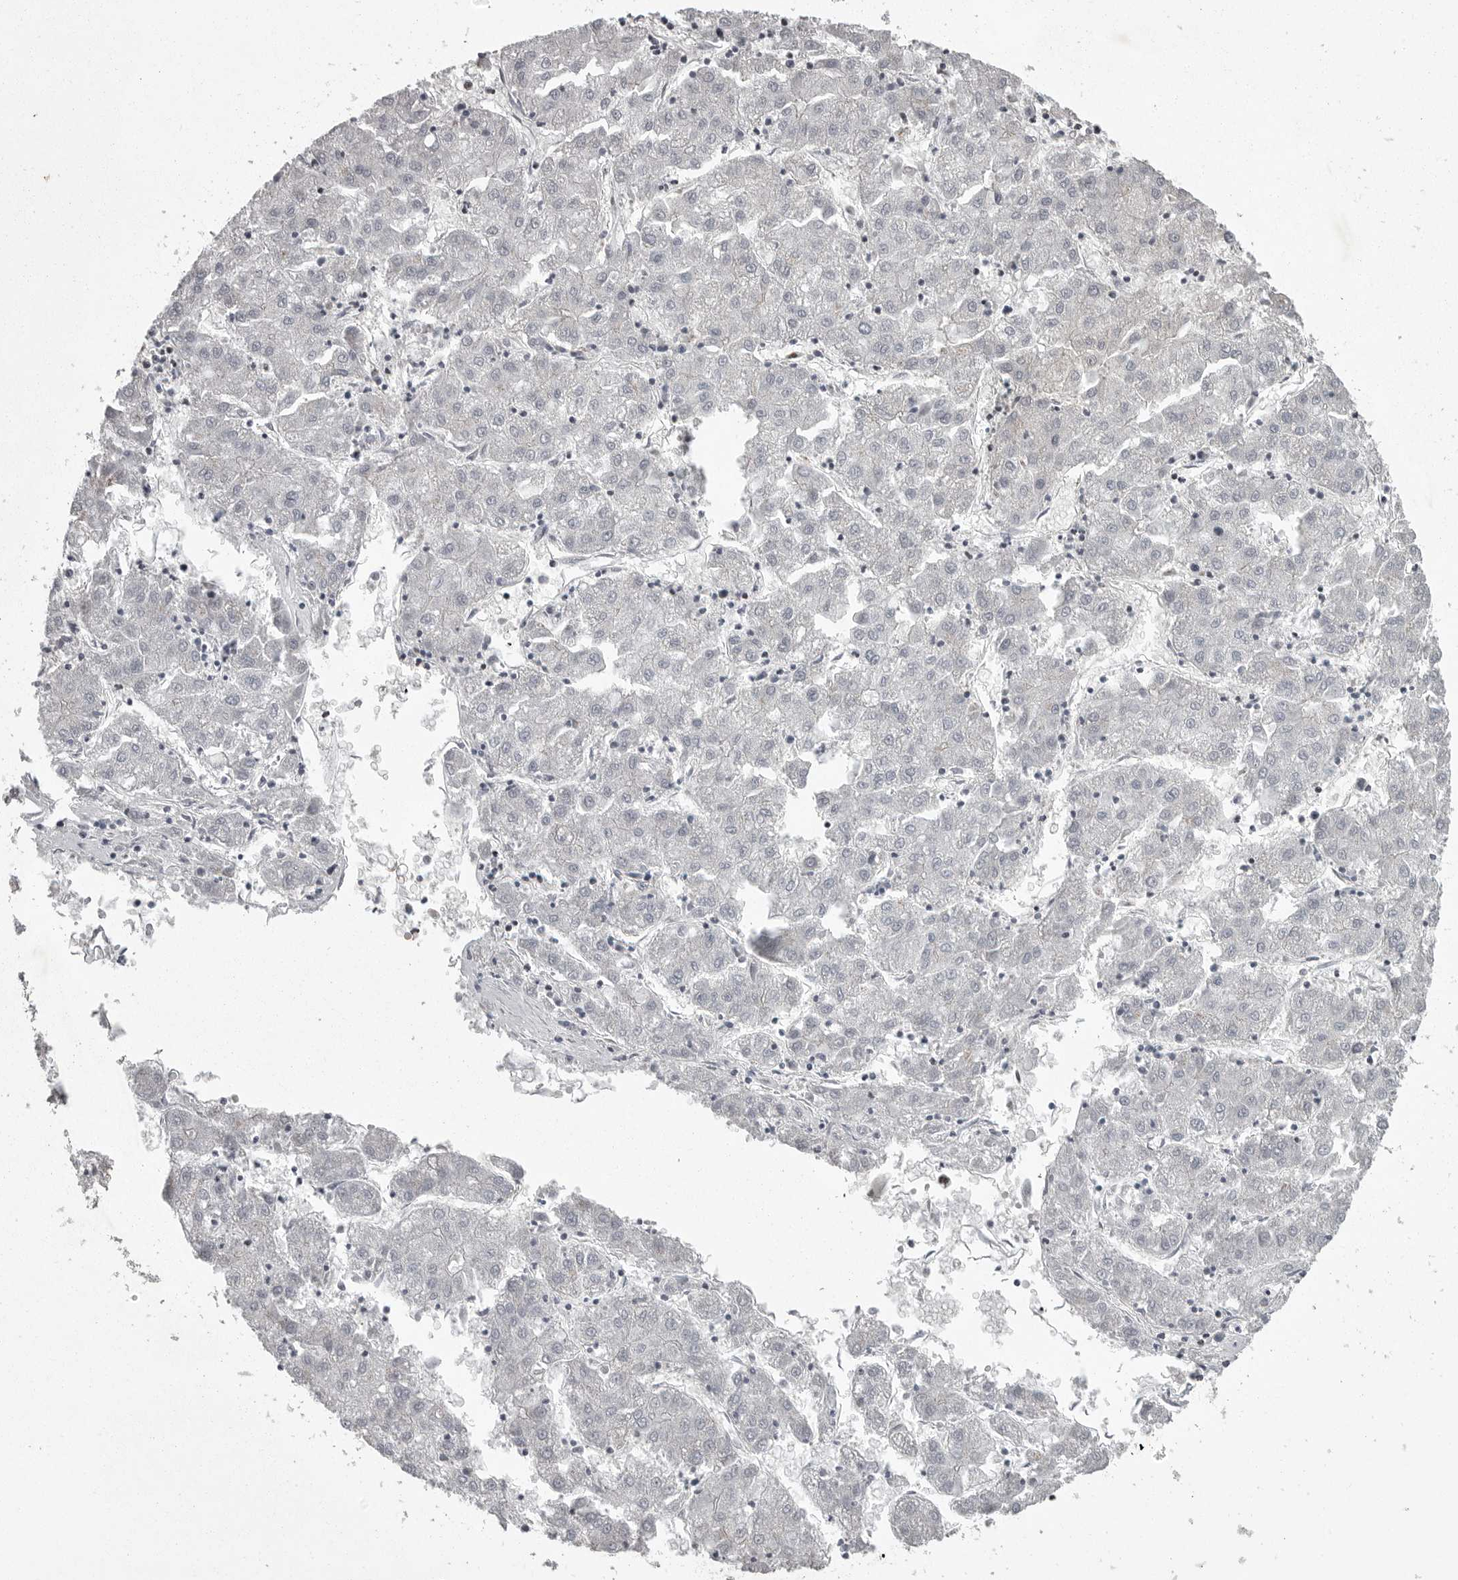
{"staining": {"intensity": "negative", "quantity": "none", "location": "none"}, "tissue": "liver cancer", "cell_type": "Tumor cells", "image_type": "cancer", "snomed": [{"axis": "morphology", "description": "Carcinoma, Hepatocellular, NOS"}, {"axis": "topography", "description": "Liver"}], "caption": "An immunohistochemistry micrograph of hepatocellular carcinoma (liver) is shown. There is no staining in tumor cells of hepatocellular carcinoma (liver).", "gene": "YAF2", "patient": {"sex": "male", "age": 72}}